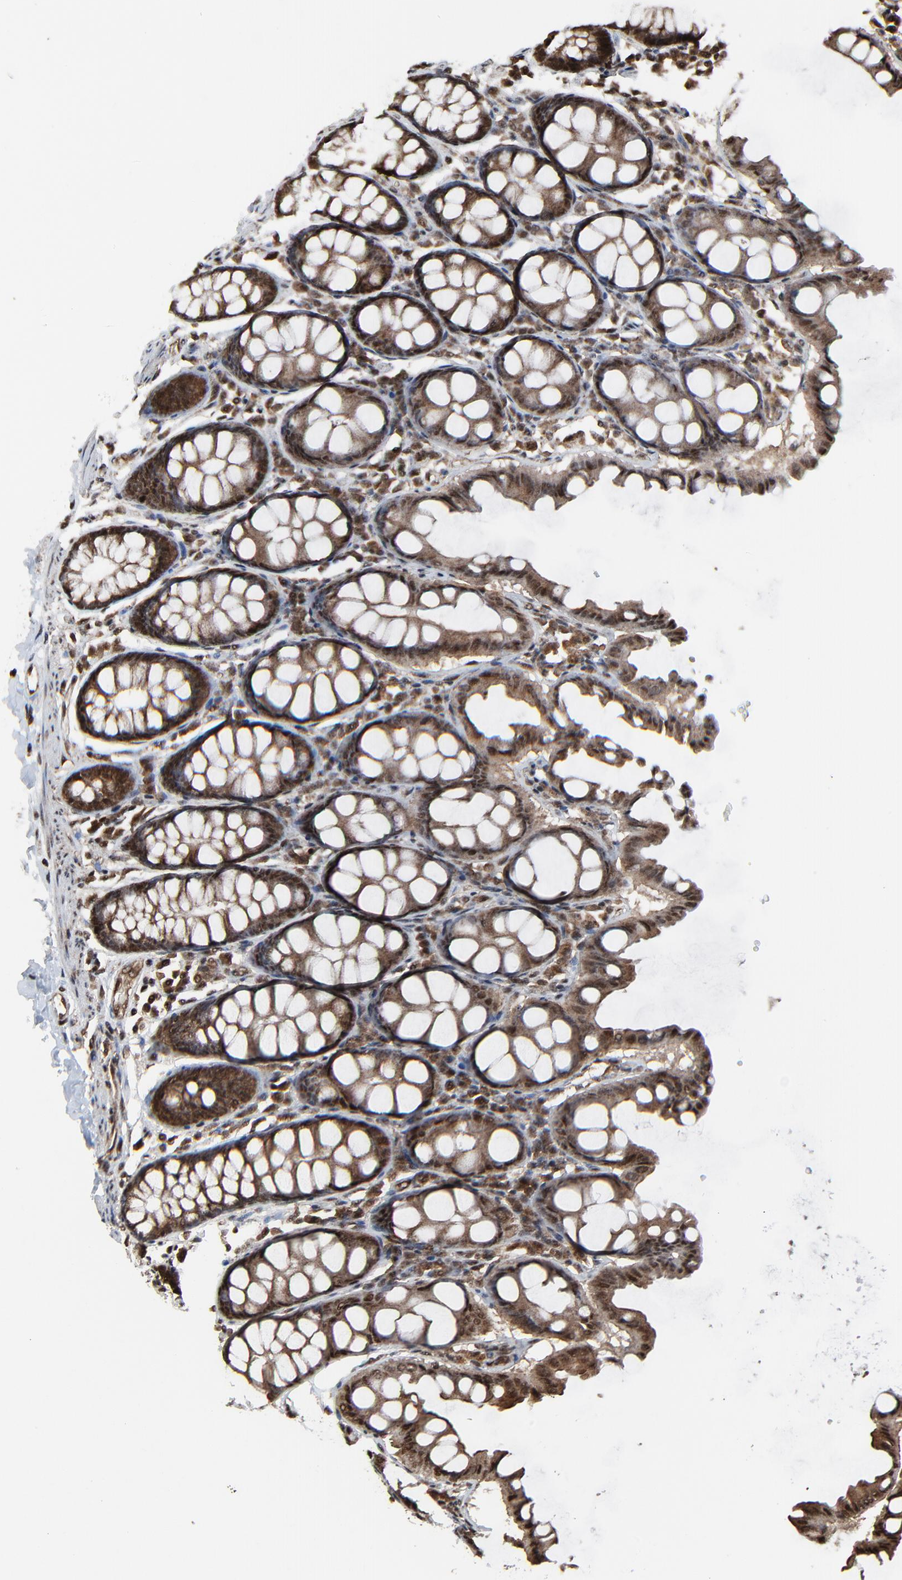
{"staining": {"intensity": "moderate", "quantity": ">75%", "location": "cytoplasmic/membranous,nuclear"}, "tissue": "colon", "cell_type": "Endothelial cells", "image_type": "normal", "snomed": [{"axis": "morphology", "description": "Normal tissue, NOS"}, {"axis": "topography", "description": "Colon"}], "caption": "DAB (3,3'-diaminobenzidine) immunohistochemical staining of benign colon demonstrates moderate cytoplasmic/membranous,nuclear protein staining in about >75% of endothelial cells. Nuclei are stained in blue.", "gene": "RHOJ", "patient": {"sex": "female", "age": 61}}